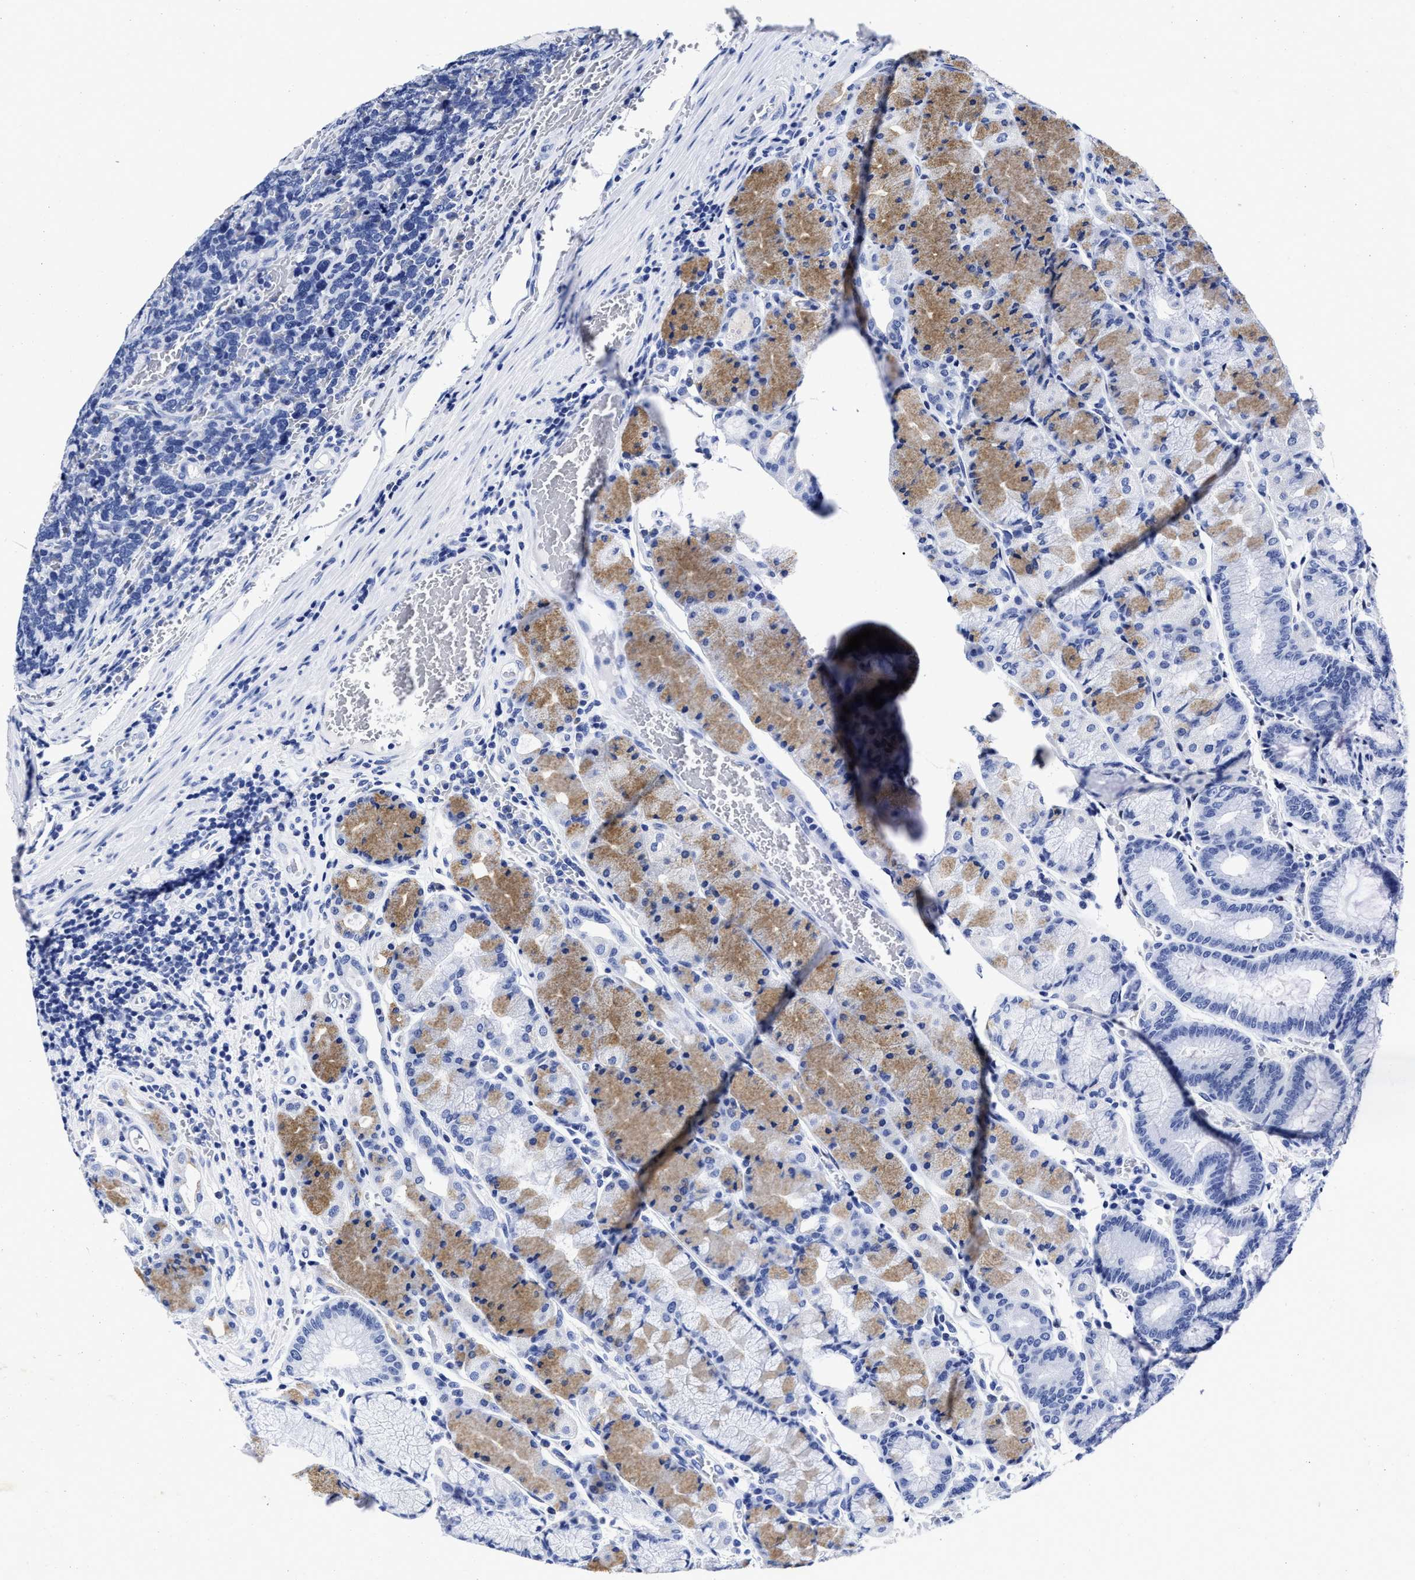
{"staining": {"intensity": "moderate", "quantity": "25%-75%", "location": "cytoplasmic/membranous"}, "tissue": "stomach", "cell_type": "Glandular cells", "image_type": "normal", "snomed": [{"axis": "morphology", "description": "Normal tissue, NOS"}, {"axis": "morphology", "description": "Carcinoid, malignant, NOS"}, {"axis": "topography", "description": "Stomach, upper"}], "caption": "This micrograph demonstrates IHC staining of benign stomach, with medium moderate cytoplasmic/membranous staining in about 25%-75% of glandular cells.", "gene": "LRRC8E", "patient": {"sex": "male", "age": 39}}